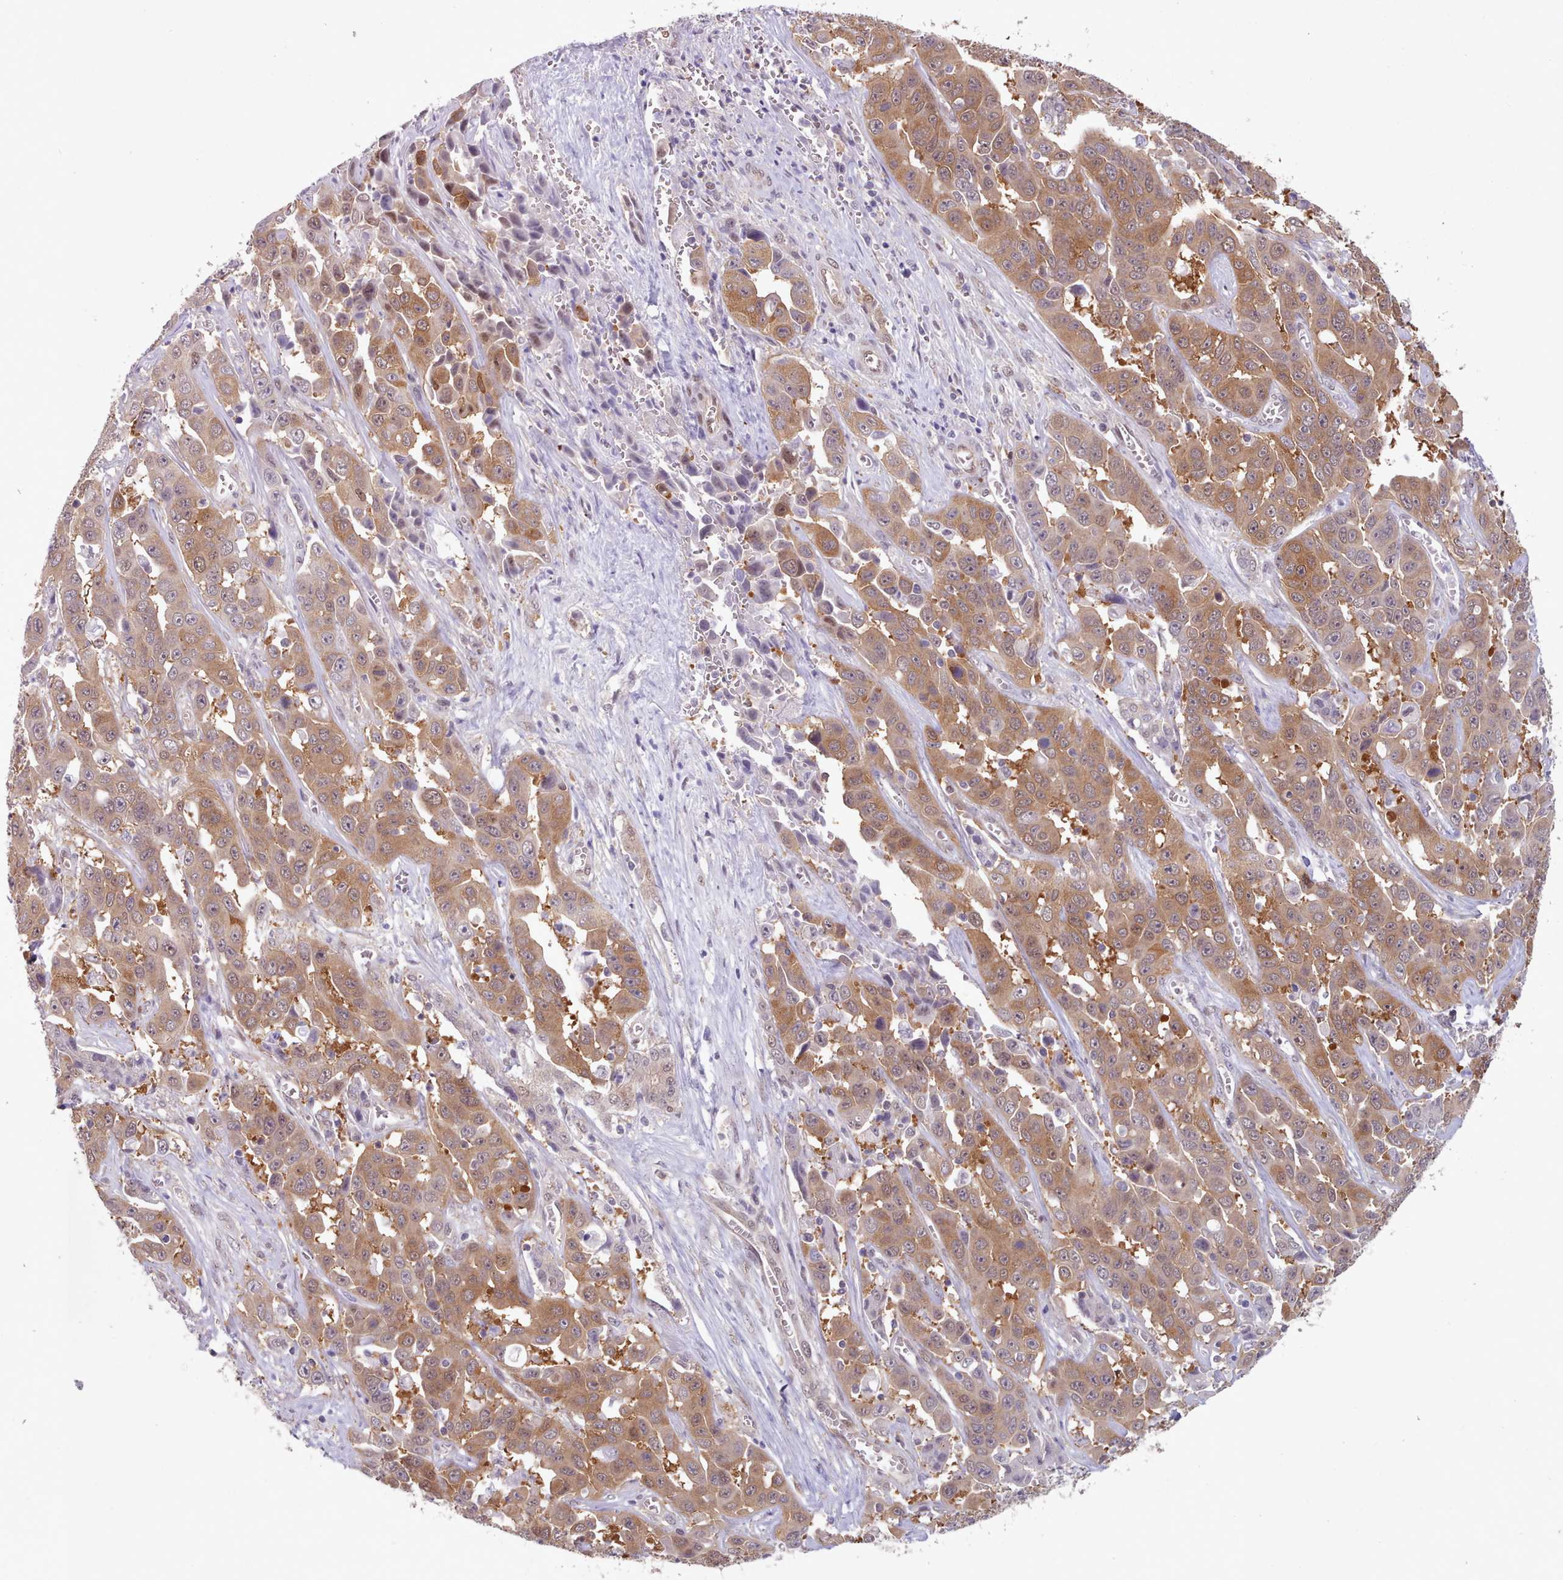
{"staining": {"intensity": "moderate", "quantity": ">75%", "location": "cytoplasmic/membranous,nuclear"}, "tissue": "liver cancer", "cell_type": "Tumor cells", "image_type": "cancer", "snomed": [{"axis": "morphology", "description": "Cholangiocarcinoma"}, {"axis": "topography", "description": "Liver"}], "caption": "Brown immunohistochemical staining in human liver cancer shows moderate cytoplasmic/membranous and nuclear staining in about >75% of tumor cells. The staining was performed using DAB (3,3'-diaminobenzidine) to visualize the protein expression in brown, while the nuclei were stained in blue with hematoxylin (Magnification: 20x).", "gene": "CES3", "patient": {"sex": "female", "age": 52}}